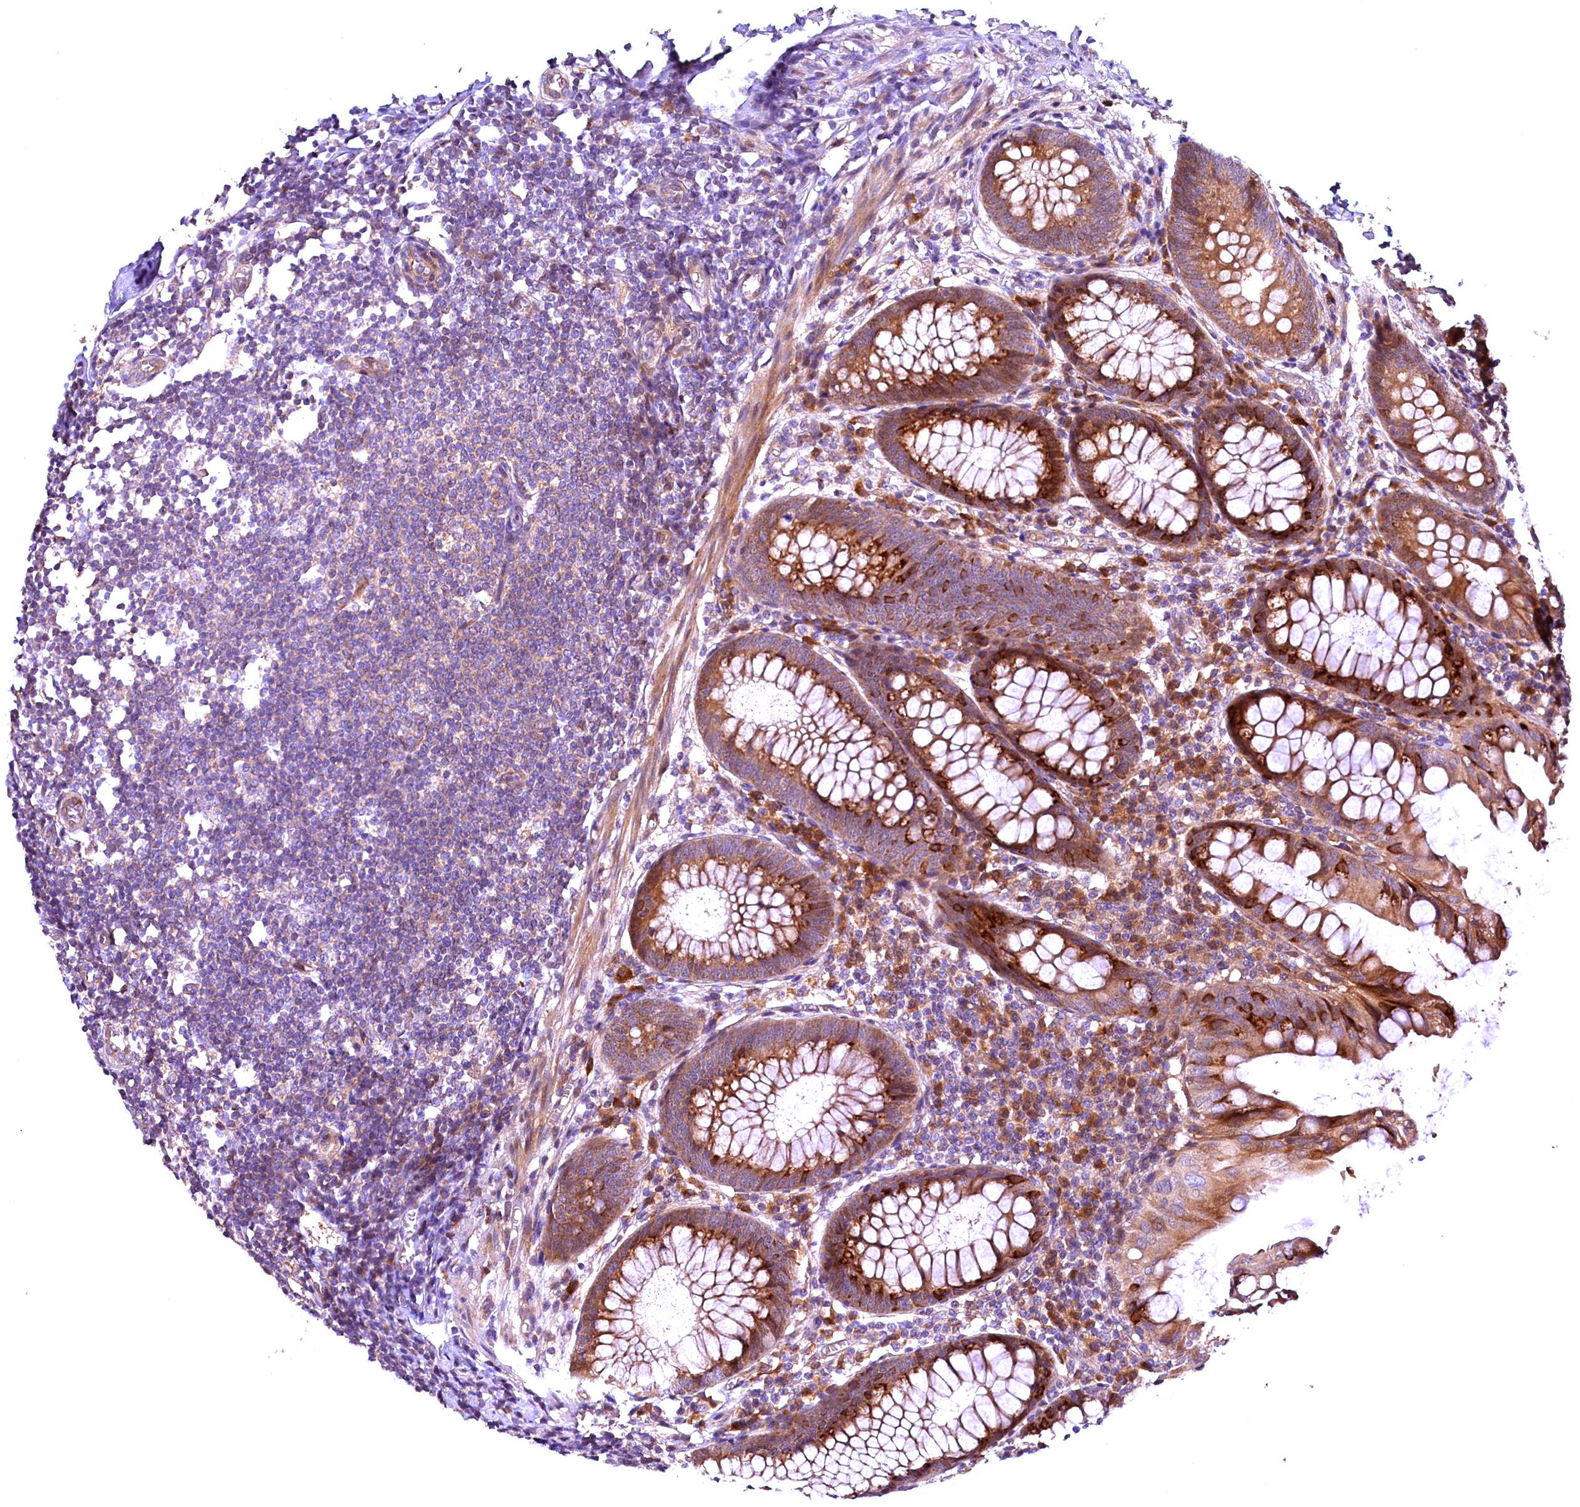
{"staining": {"intensity": "moderate", "quantity": ">75%", "location": "cytoplasmic/membranous"}, "tissue": "appendix", "cell_type": "Glandular cells", "image_type": "normal", "snomed": [{"axis": "morphology", "description": "Normal tissue, NOS"}, {"axis": "topography", "description": "Appendix"}], "caption": "Protein staining displays moderate cytoplasmic/membranous positivity in about >75% of glandular cells in unremarkable appendix. (DAB (3,3'-diaminobenzidine) IHC, brown staining for protein, blue staining for nuclei).", "gene": "RPUSD2", "patient": {"sex": "female", "age": 51}}